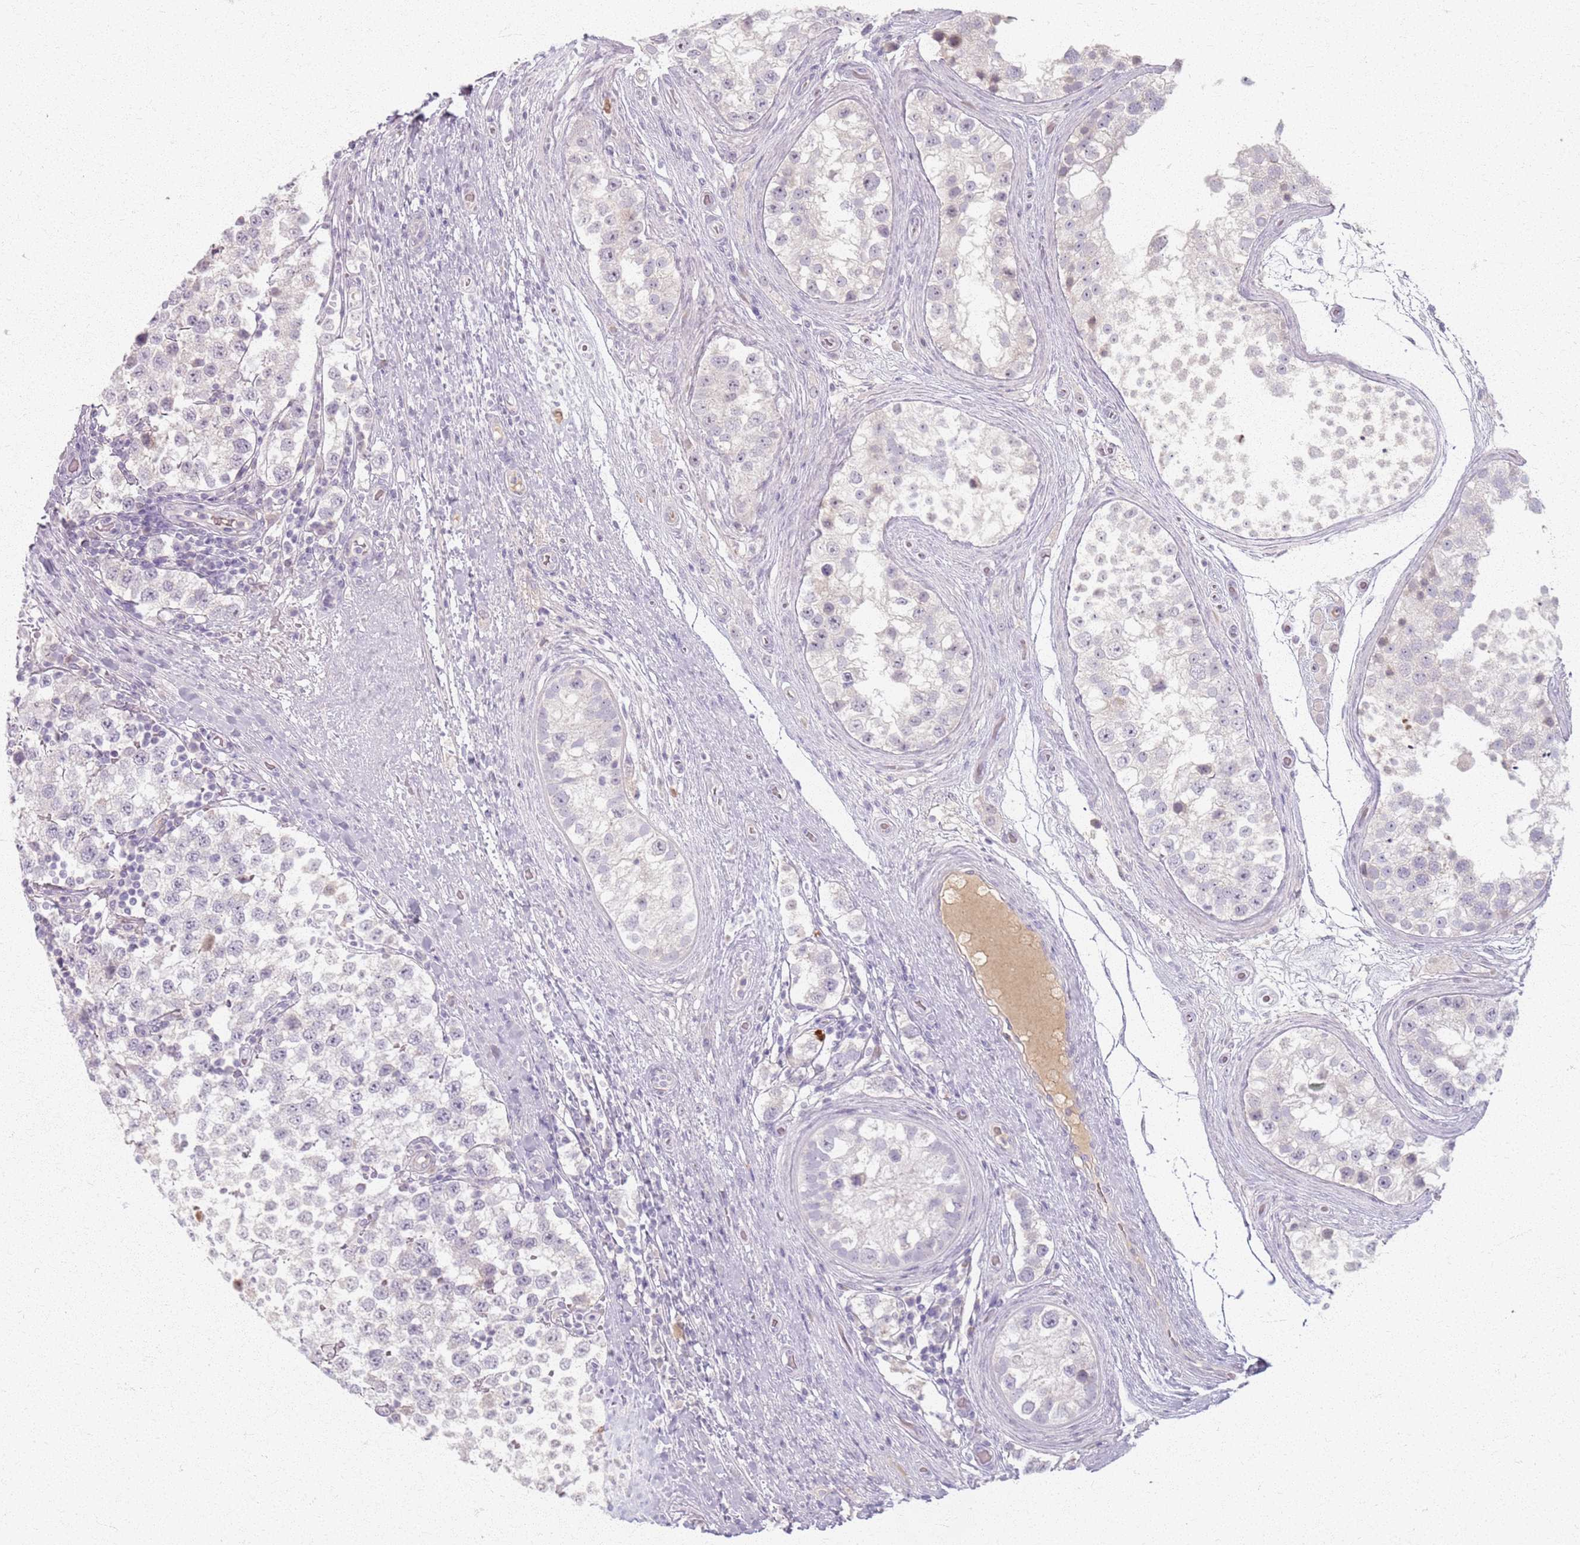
{"staining": {"intensity": "negative", "quantity": "none", "location": "none"}, "tissue": "testis cancer", "cell_type": "Tumor cells", "image_type": "cancer", "snomed": [{"axis": "morphology", "description": "Seminoma, NOS"}, {"axis": "topography", "description": "Testis"}], "caption": "This image is of testis cancer stained with immunohistochemistry (IHC) to label a protein in brown with the nuclei are counter-stained blue. There is no expression in tumor cells.", "gene": "CRIPT", "patient": {"sex": "male", "age": 34}}